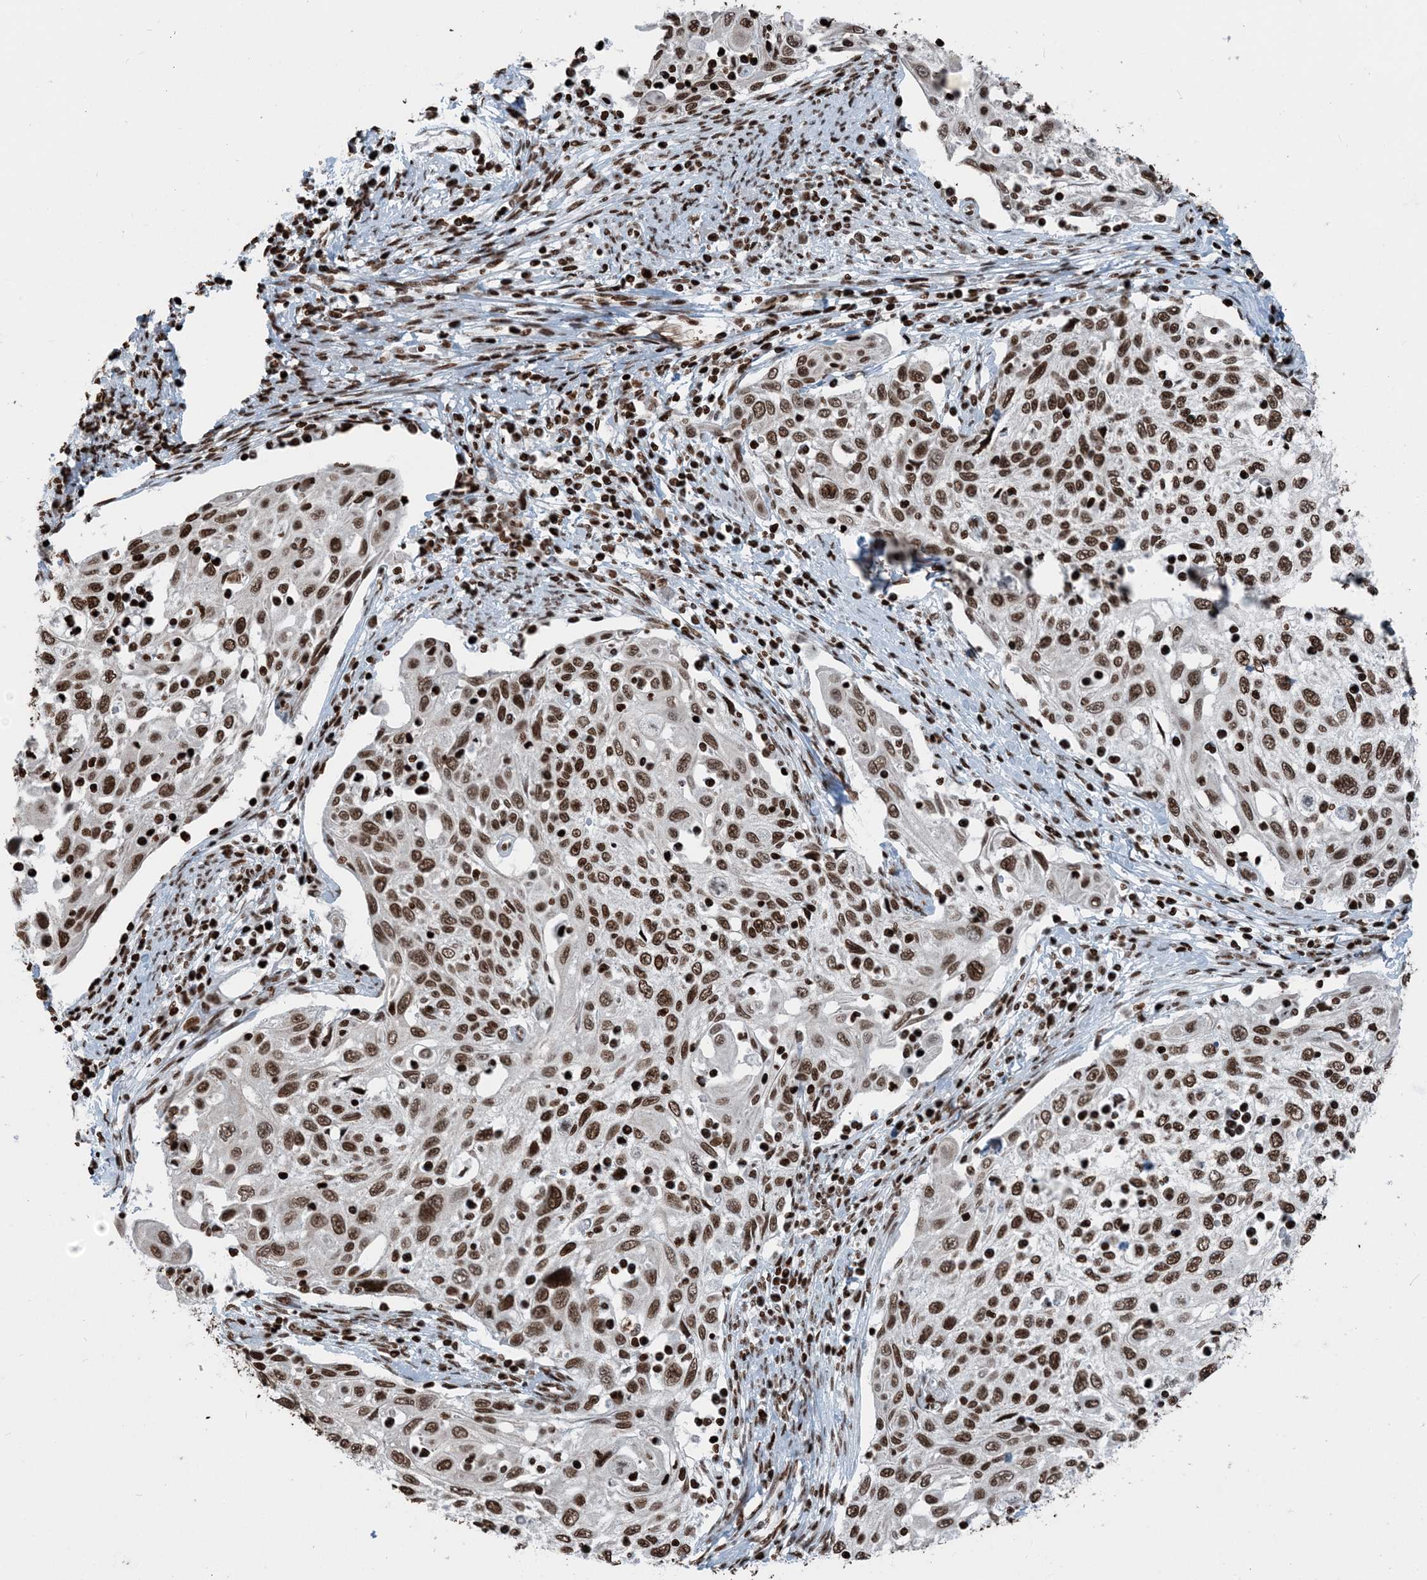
{"staining": {"intensity": "moderate", "quantity": ">75%", "location": "nuclear"}, "tissue": "cervical cancer", "cell_type": "Tumor cells", "image_type": "cancer", "snomed": [{"axis": "morphology", "description": "Squamous cell carcinoma, NOS"}, {"axis": "topography", "description": "Cervix"}], "caption": "Moderate nuclear expression for a protein is seen in approximately >75% of tumor cells of cervical cancer using IHC.", "gene": "H3-3B", "patient": {"sex": "female", "age": 70}}